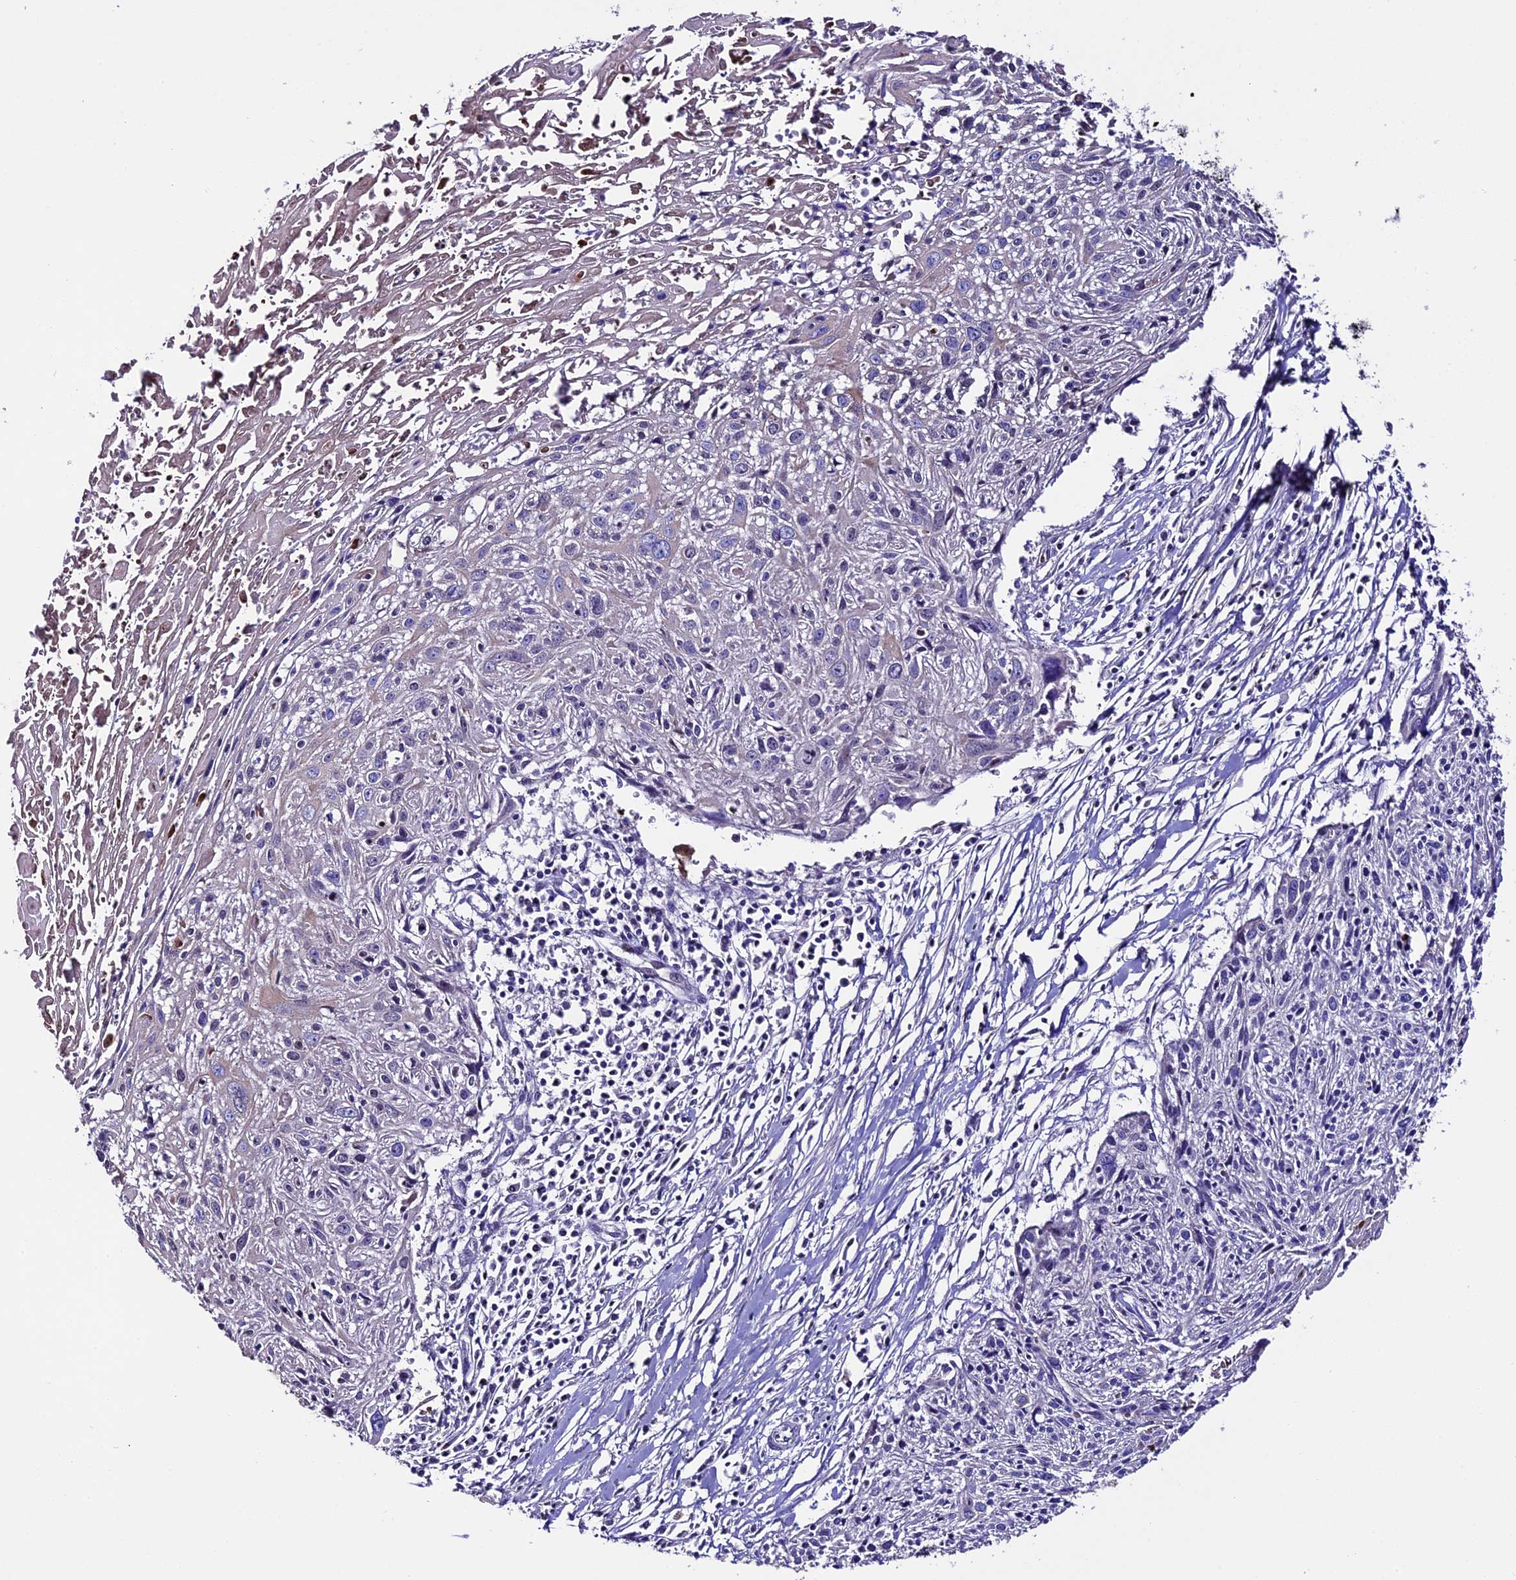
{"staining": {"intensity": "negative", "quantity": "none", "location": "none"}, "tissue": "cervical cancer", "cell_type": "Tumor cells", "image_type": "cancer", "snomed": [{"axis": "morphology", "description": "Squamous cell carcinoma, NOS"}, {"axis": "topography", "description": "Cervix"}], "caption": "Cervical cancer (squamous cell carcinoma) was stained to show a protein in brown. There is no significant expression in tumor cells.", "gene": "TCP11L2", "patient": {"sex": "female", "age": 51}}